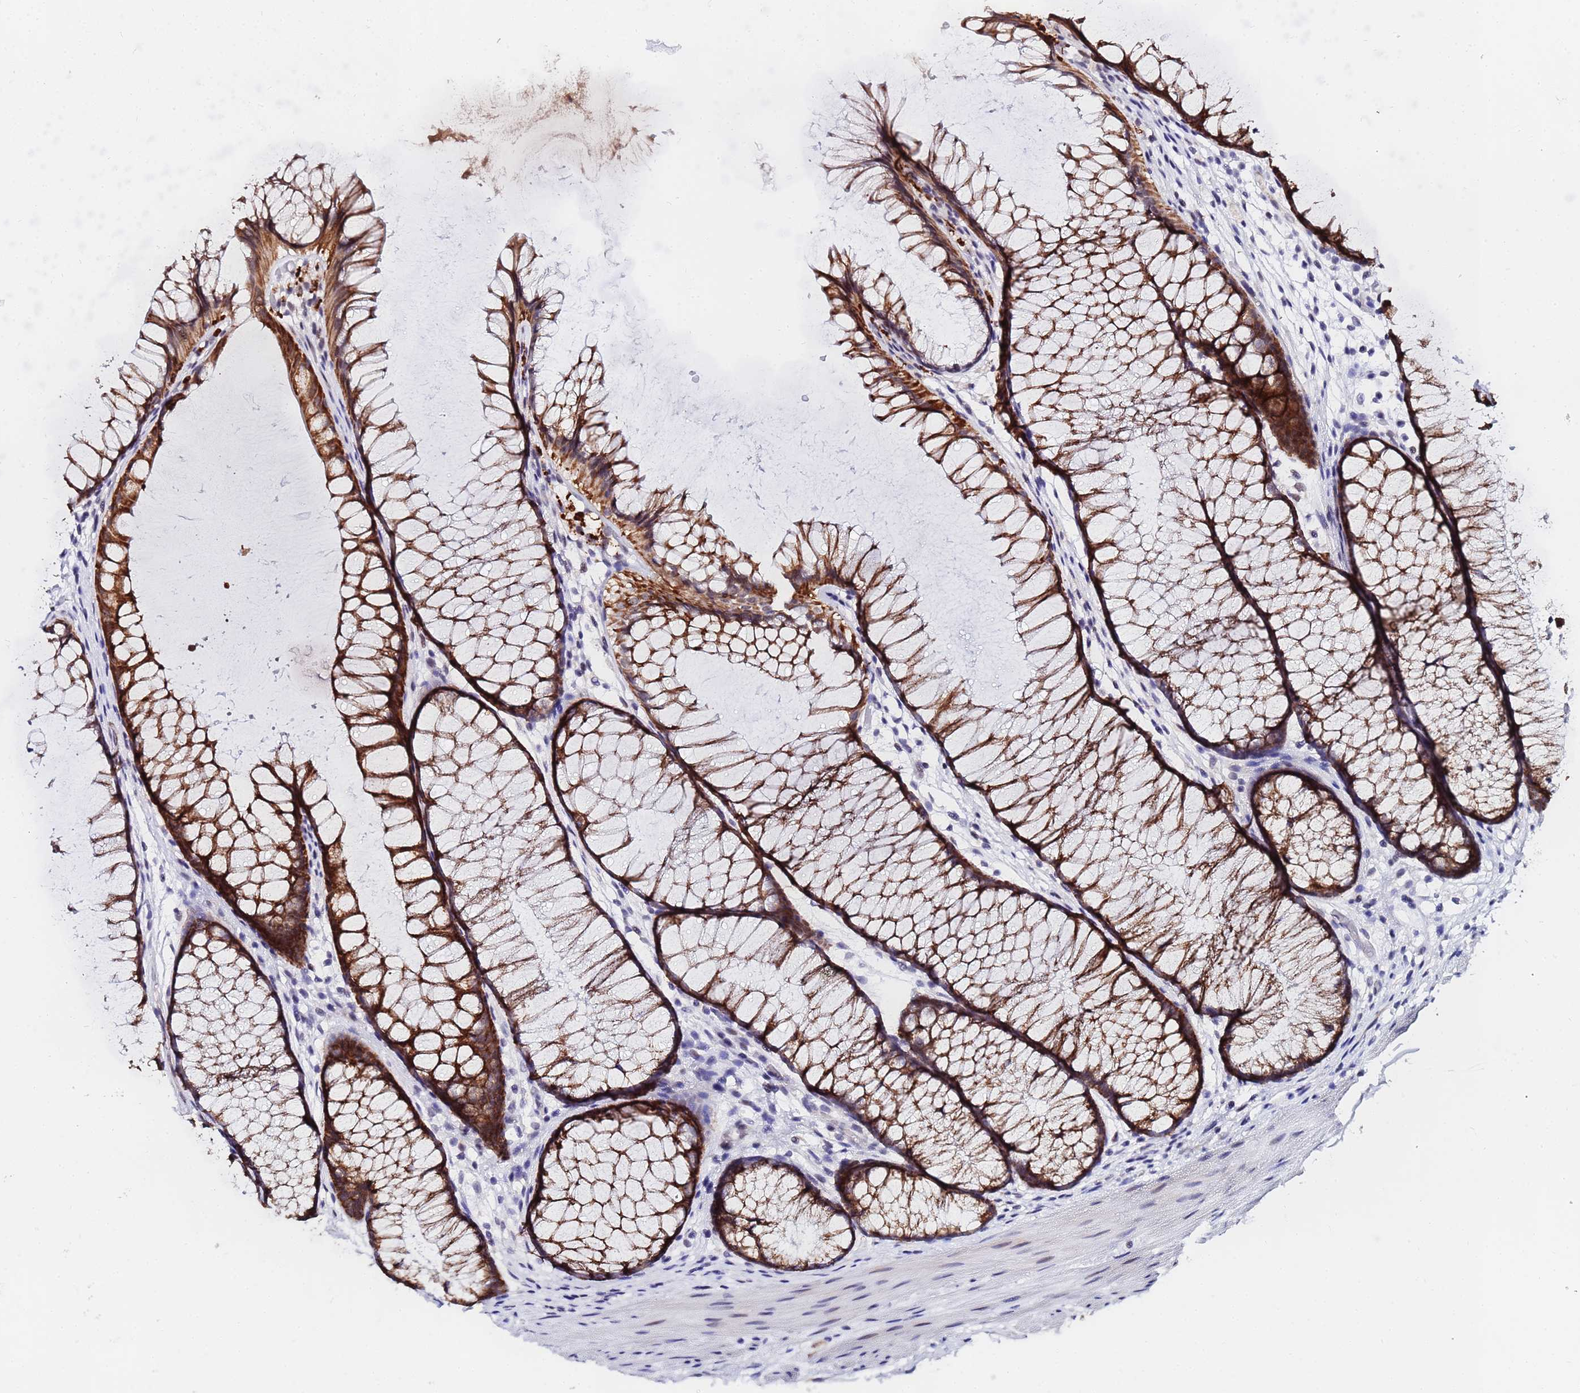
{"staining": {"intensity": "negative", "quantity": "none", "location": "none"}, "tissue": "colon", "cell_type": "Endothelial cells", "image_type": "normal", "snomed": [{"axis": "morphology", "description": "Normal tissue, NOS"}, {"axis": "topography", "description": "Colon"}], "caption": "The photomicrograph reveals no staining of endothelial cells in benign colon.", "gene": "CKMT1A", "patient": {"sex": "female", "age": 82}}